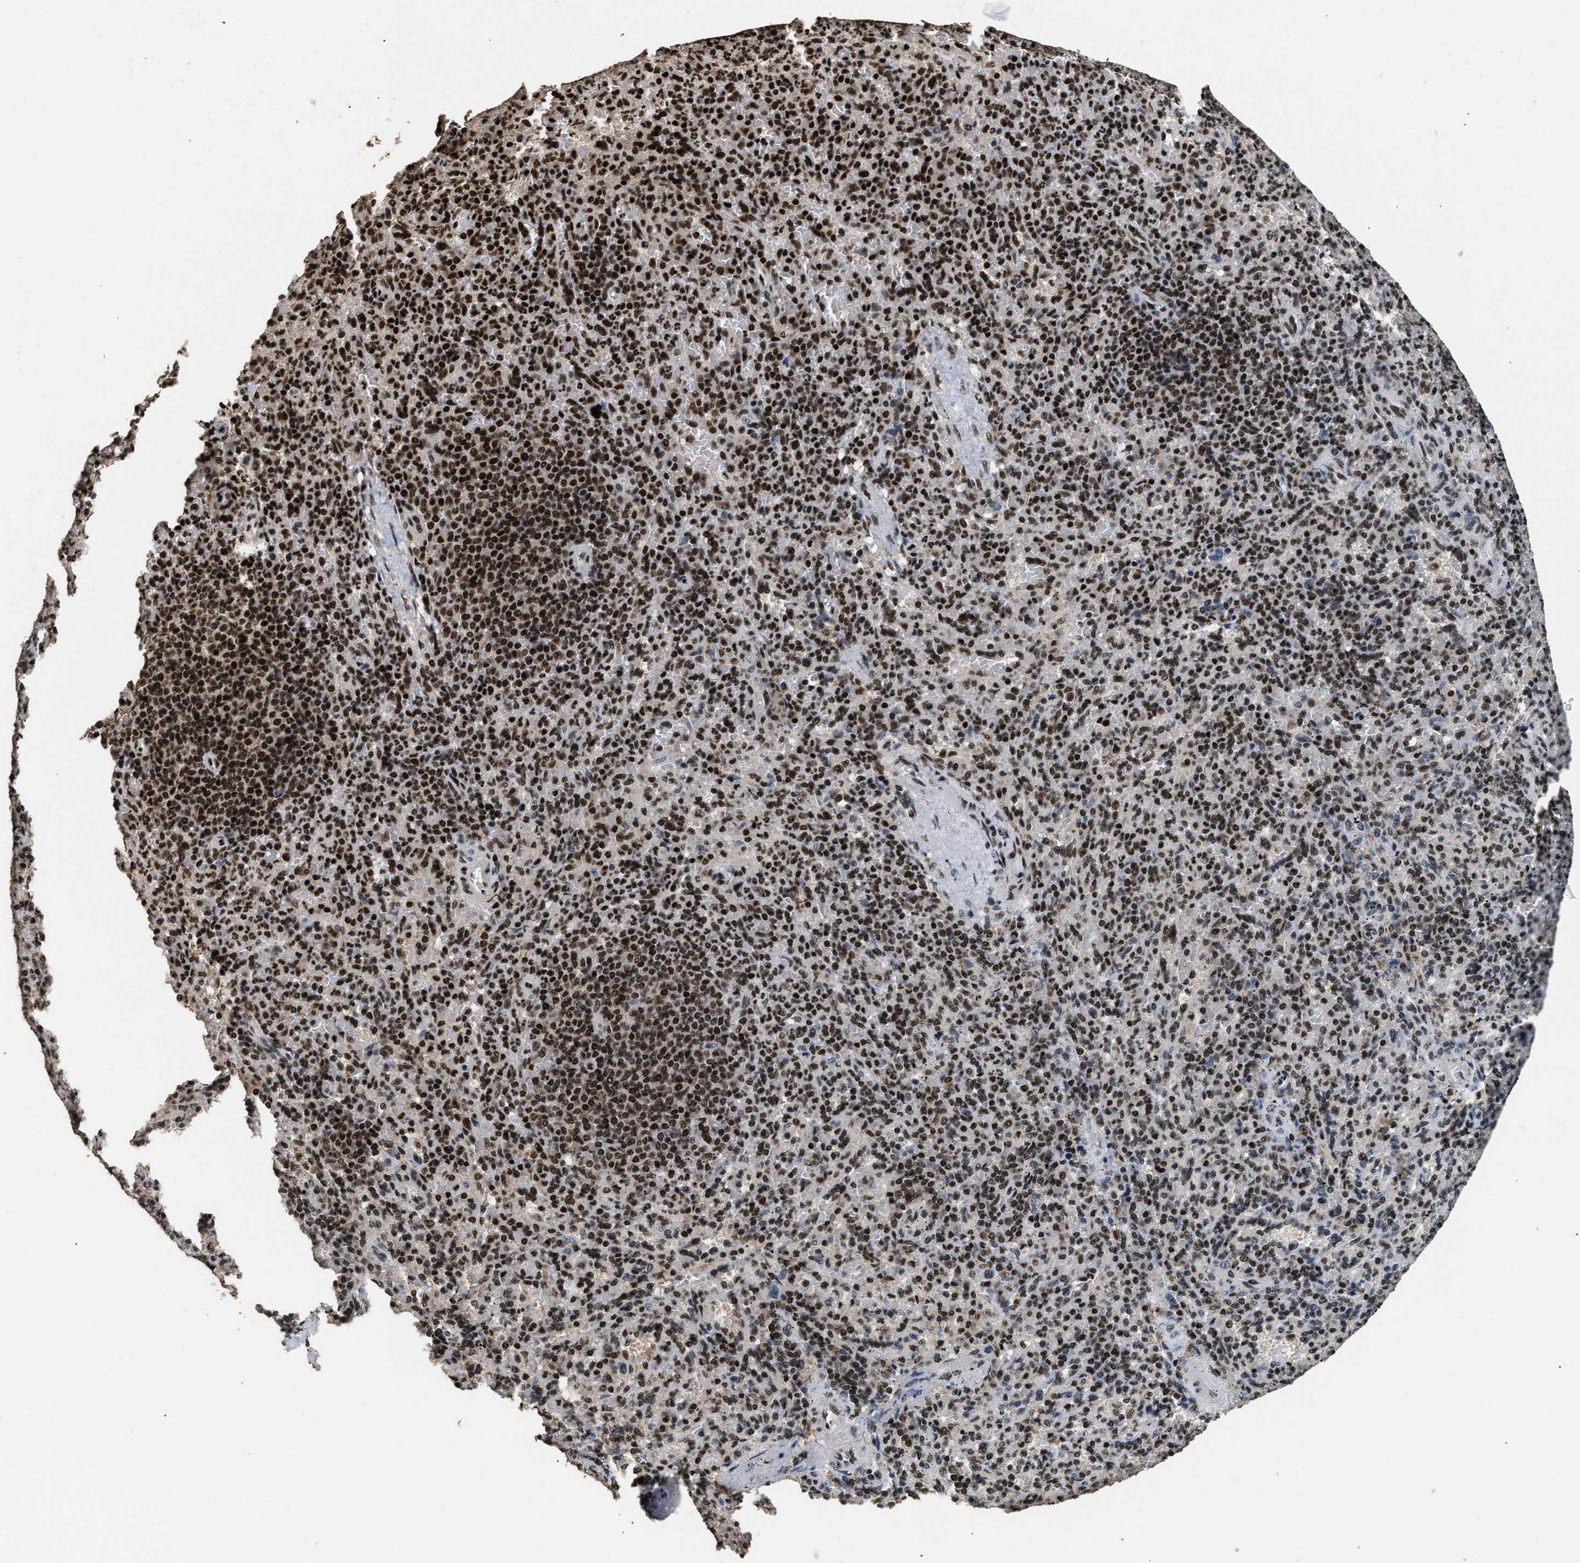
{"staining": {"intensity": "moderate", "quantity": ">75%", "location": "nuclear"}, "tissue": "spleen", "cell_type": "Cells in red pulp", "image_type": "normal", "snomed": [{"axis": "morphology", "description": "Normal tissue, NOS"}, {"axis": "topography", "description": "Spleen"}], "caption": "The photomicrograph demonstrates staining of benign spleen, revealing moderate nuclear protein staining (brown color) within cells in red pulp. (DAB IHC, brown staining for protein, blue staining for nuclei).", "gene": "RAD21", "patient": {"sex": "female", "age": 74}}